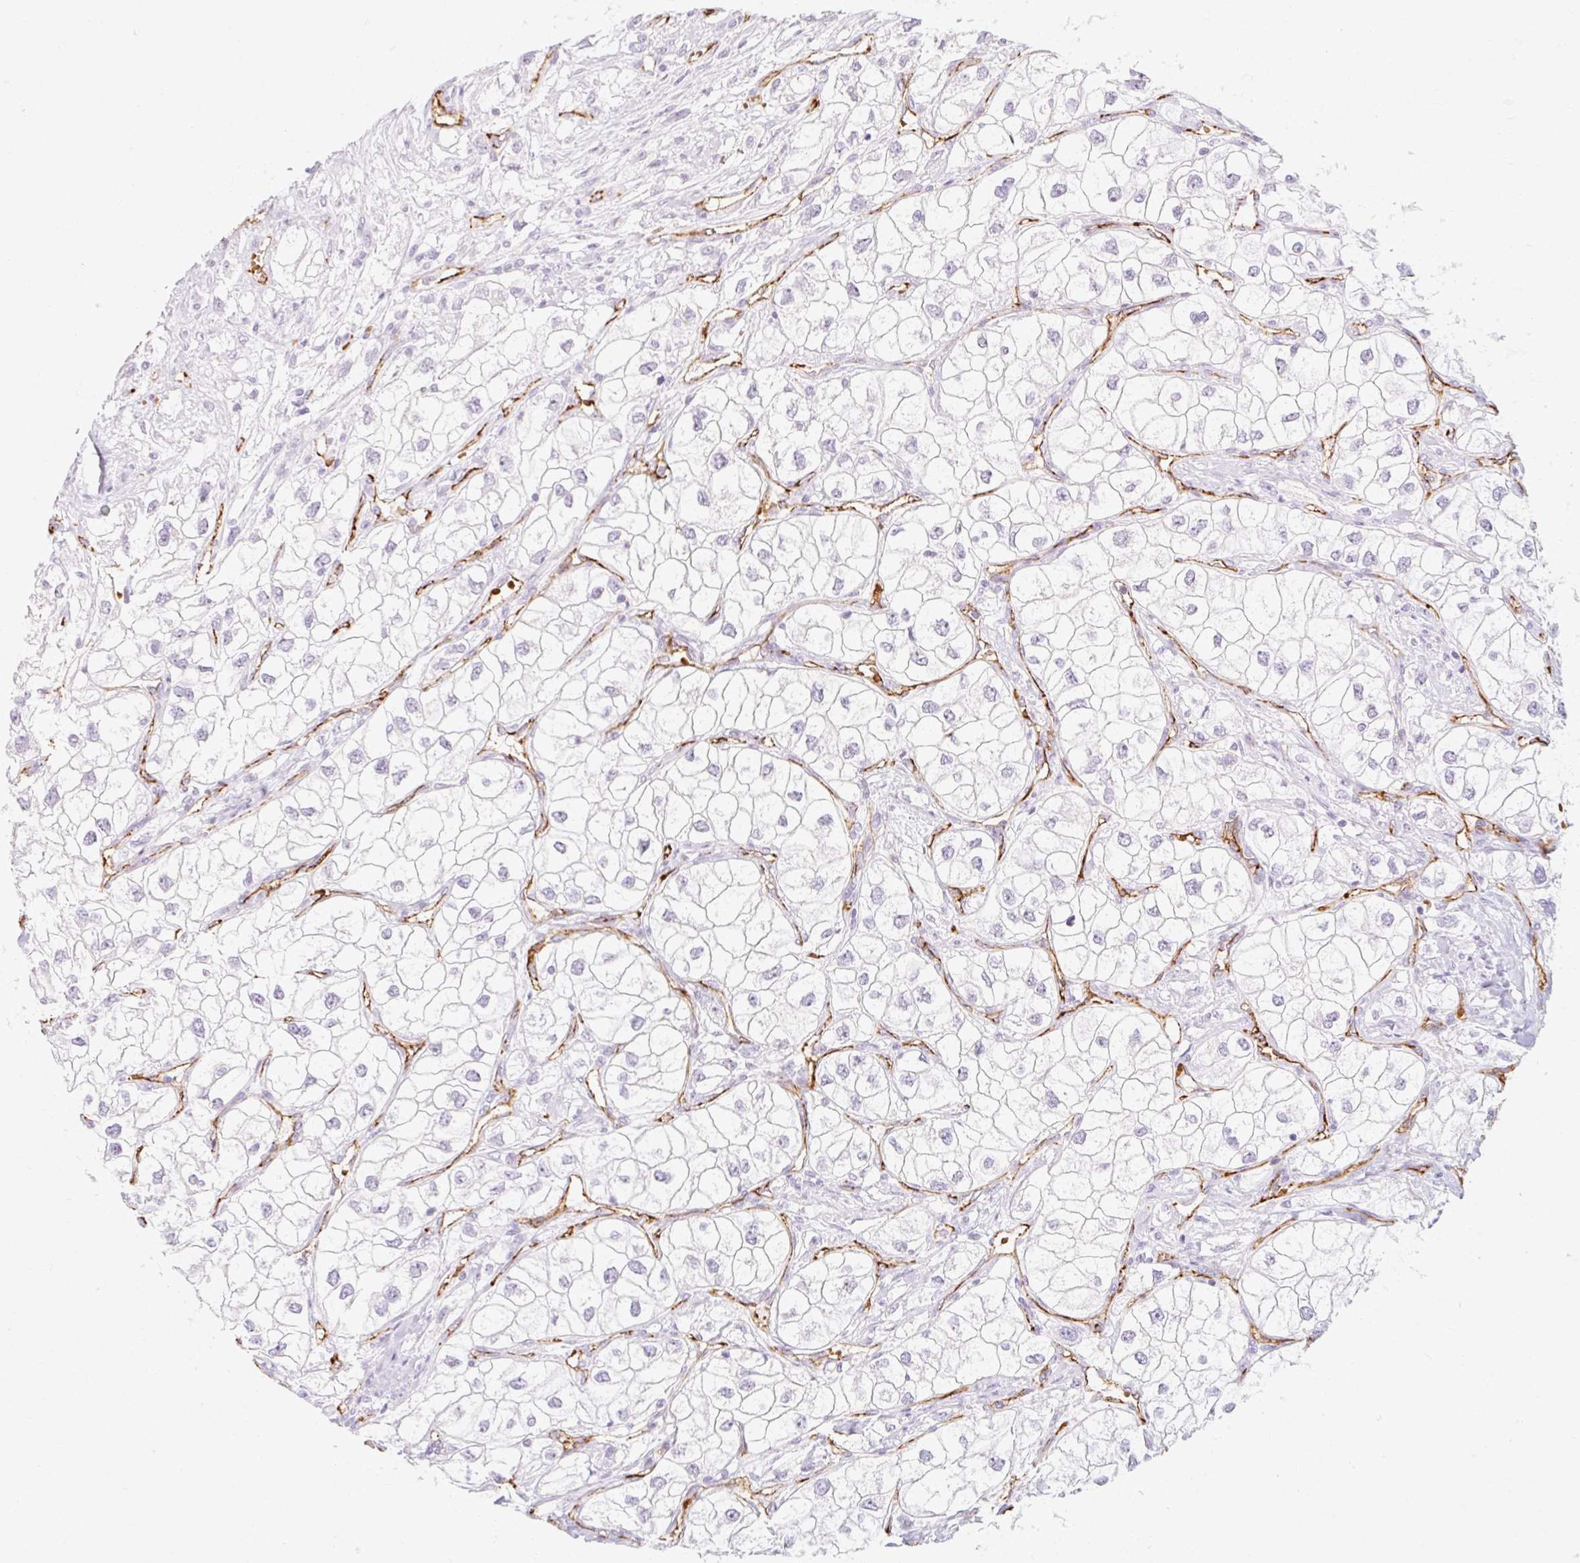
{"staining": {"intensity": "negative", "quantity": "none", "location": "none"}, "tissue": "renal cancer", "cell_type": "Tumor cells", "image_type": "cancer", "snomed": [{"axis": "morphology", "description": "Adenocarcinoma, NOS"}, {"axis": "topography", "description": "Kidney"}], "caption": "DAB immunohistochemical staining of human renal adenocarcinoma displays no significant positivity in tumor cells.", "gene": "TAF1L", "patient": {"sex": "male", "age": 59}}